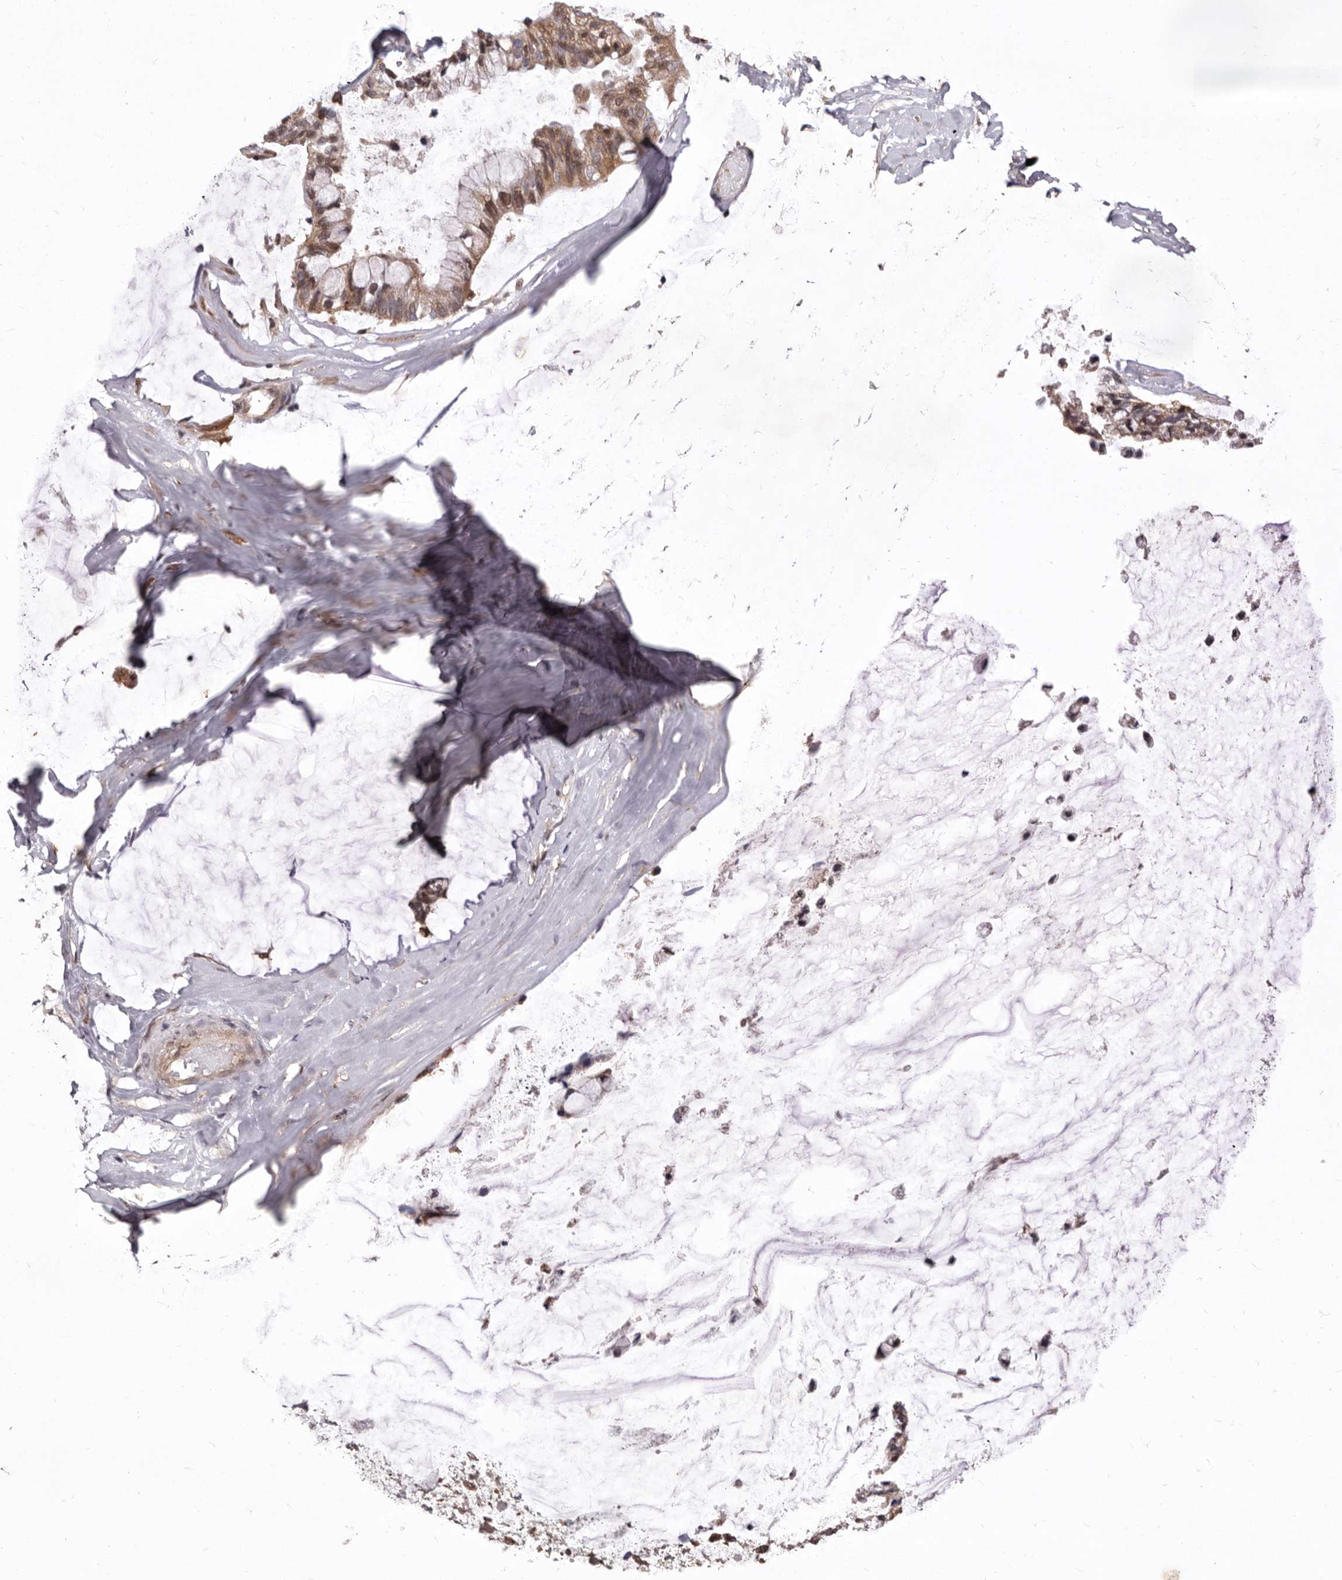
{"staining": {"intensity": "weak", "quantity": "25%-75%", "location": "cytoplasmic/membranous"}, "tissue": "ovarian cancer", "cell_type": "Tumor cells", "image_type": "cancer", "snomed": [{"axis": "morphology", "description": "Cystadenocarcinoma, mucinous, NOS"}, {"axis": "topography", "description": "Ovary"}], "caption": "Immunohistochemical staining of ovarian mucinous cystadenocarcinoma exhibits low levels of weak cytoplasmic/membranous positivity in about 25%-75% of tumor cells.", "gene": "RRM2B", "patient": {"sex": "female", "age": 39}}